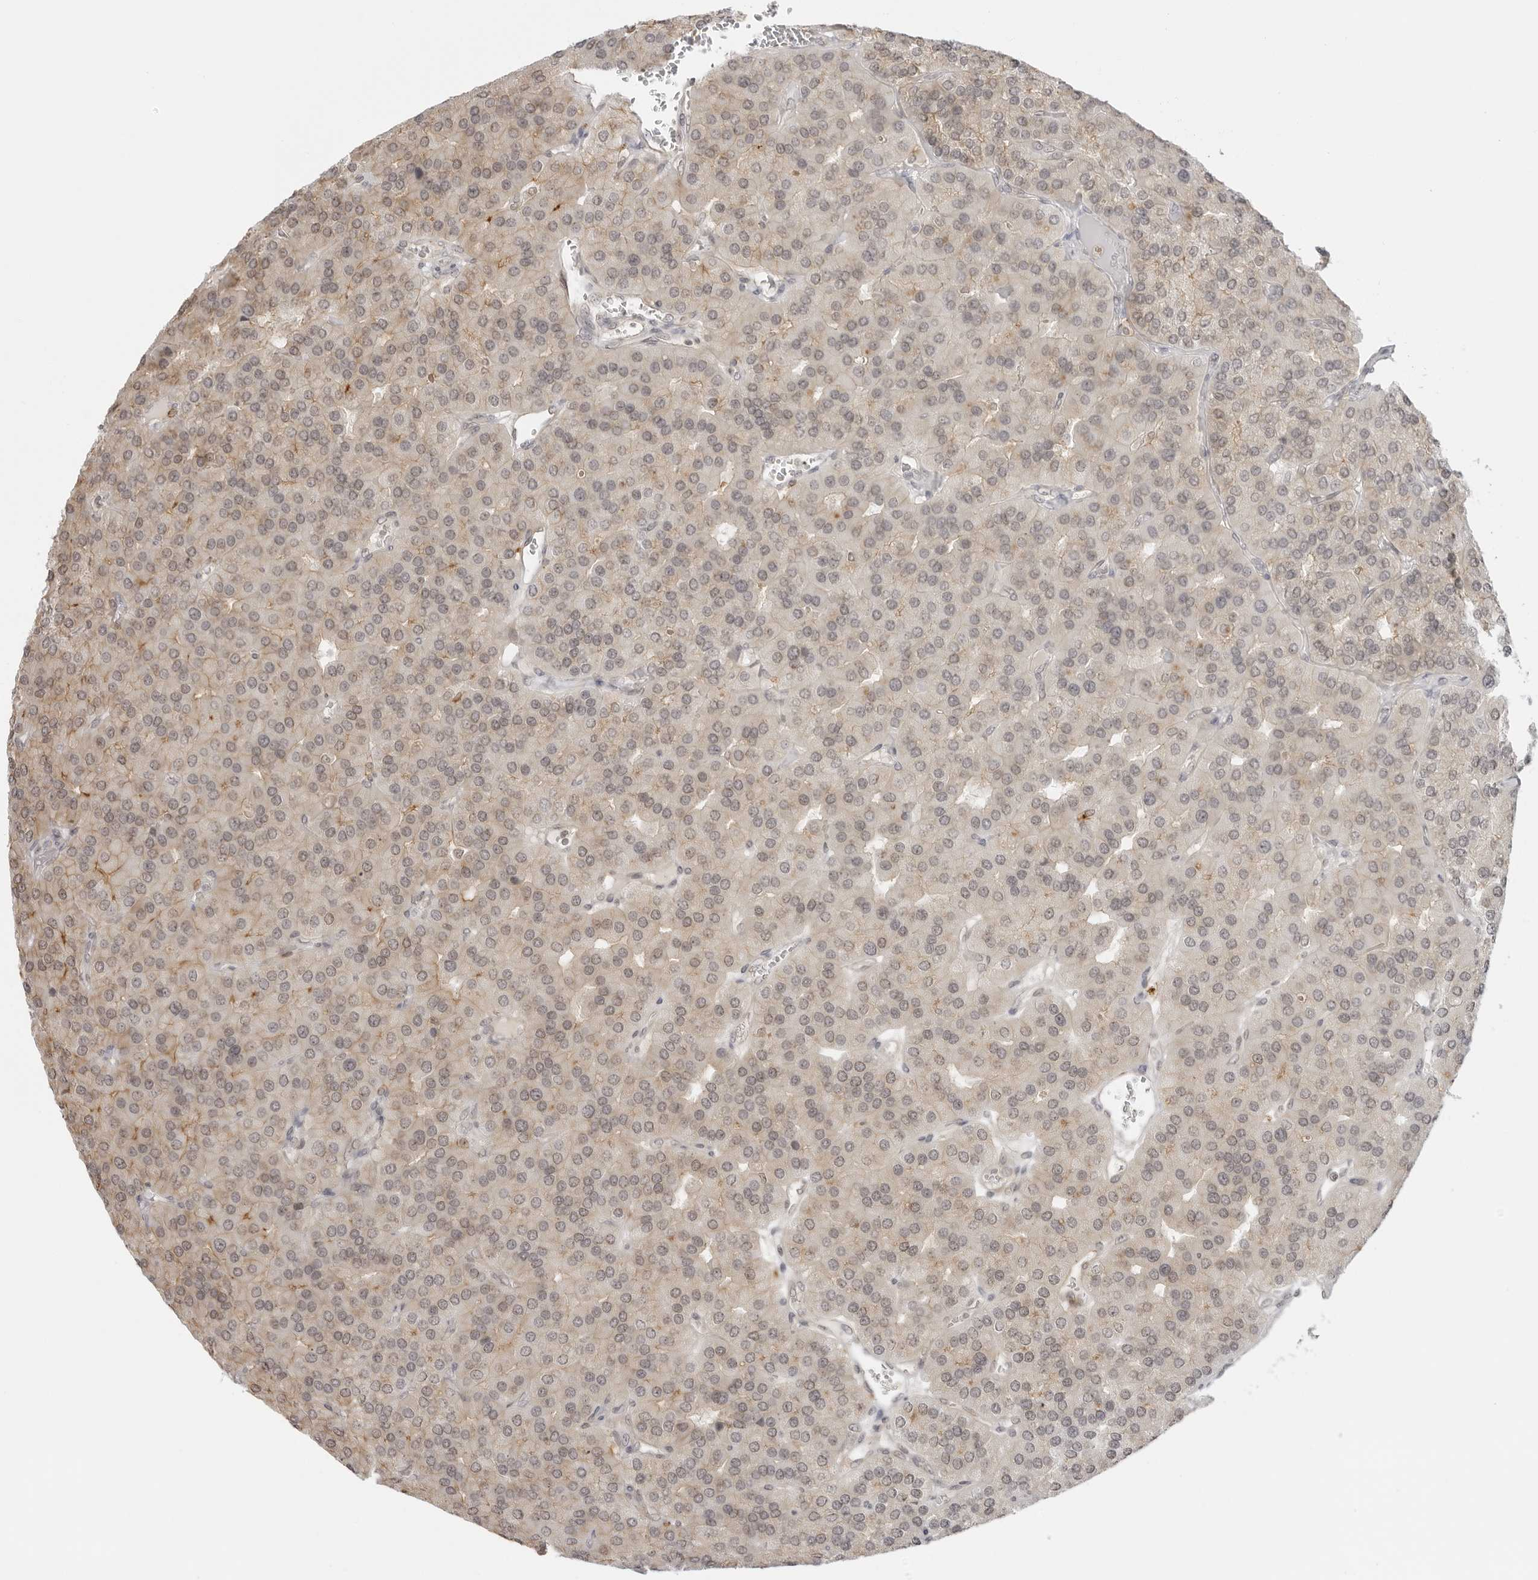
{"staining": {"intensity": "weak", "quantity": ">75%", "location": "cytoplasmic/membranous"}, "tissue": "parathyroid gland", "cell_type": "Glandular cells", "image_type": "normal", "snomed": [{"axis": "morphology", "description": "Normal tissue, NOS"}, {"axis": "morphology", "description": "Adenoma, NOS"}, {"axis": "topography", "description": "Parathyroid gland"}], "caption": "A high-resolution photomicrograph shows immunohistochemistry staining of unremarkable parathyroid gland, which reveals weak cytoplasmic/membranous staining in about >75% of glandular cells. The protein is stained brown, and the nuclei are stained in blue (DAB IHC with brightfield microscopy, high magnification).", "gene": "TRAPPC3", "patient": {"sex": "female", "age": 86}}